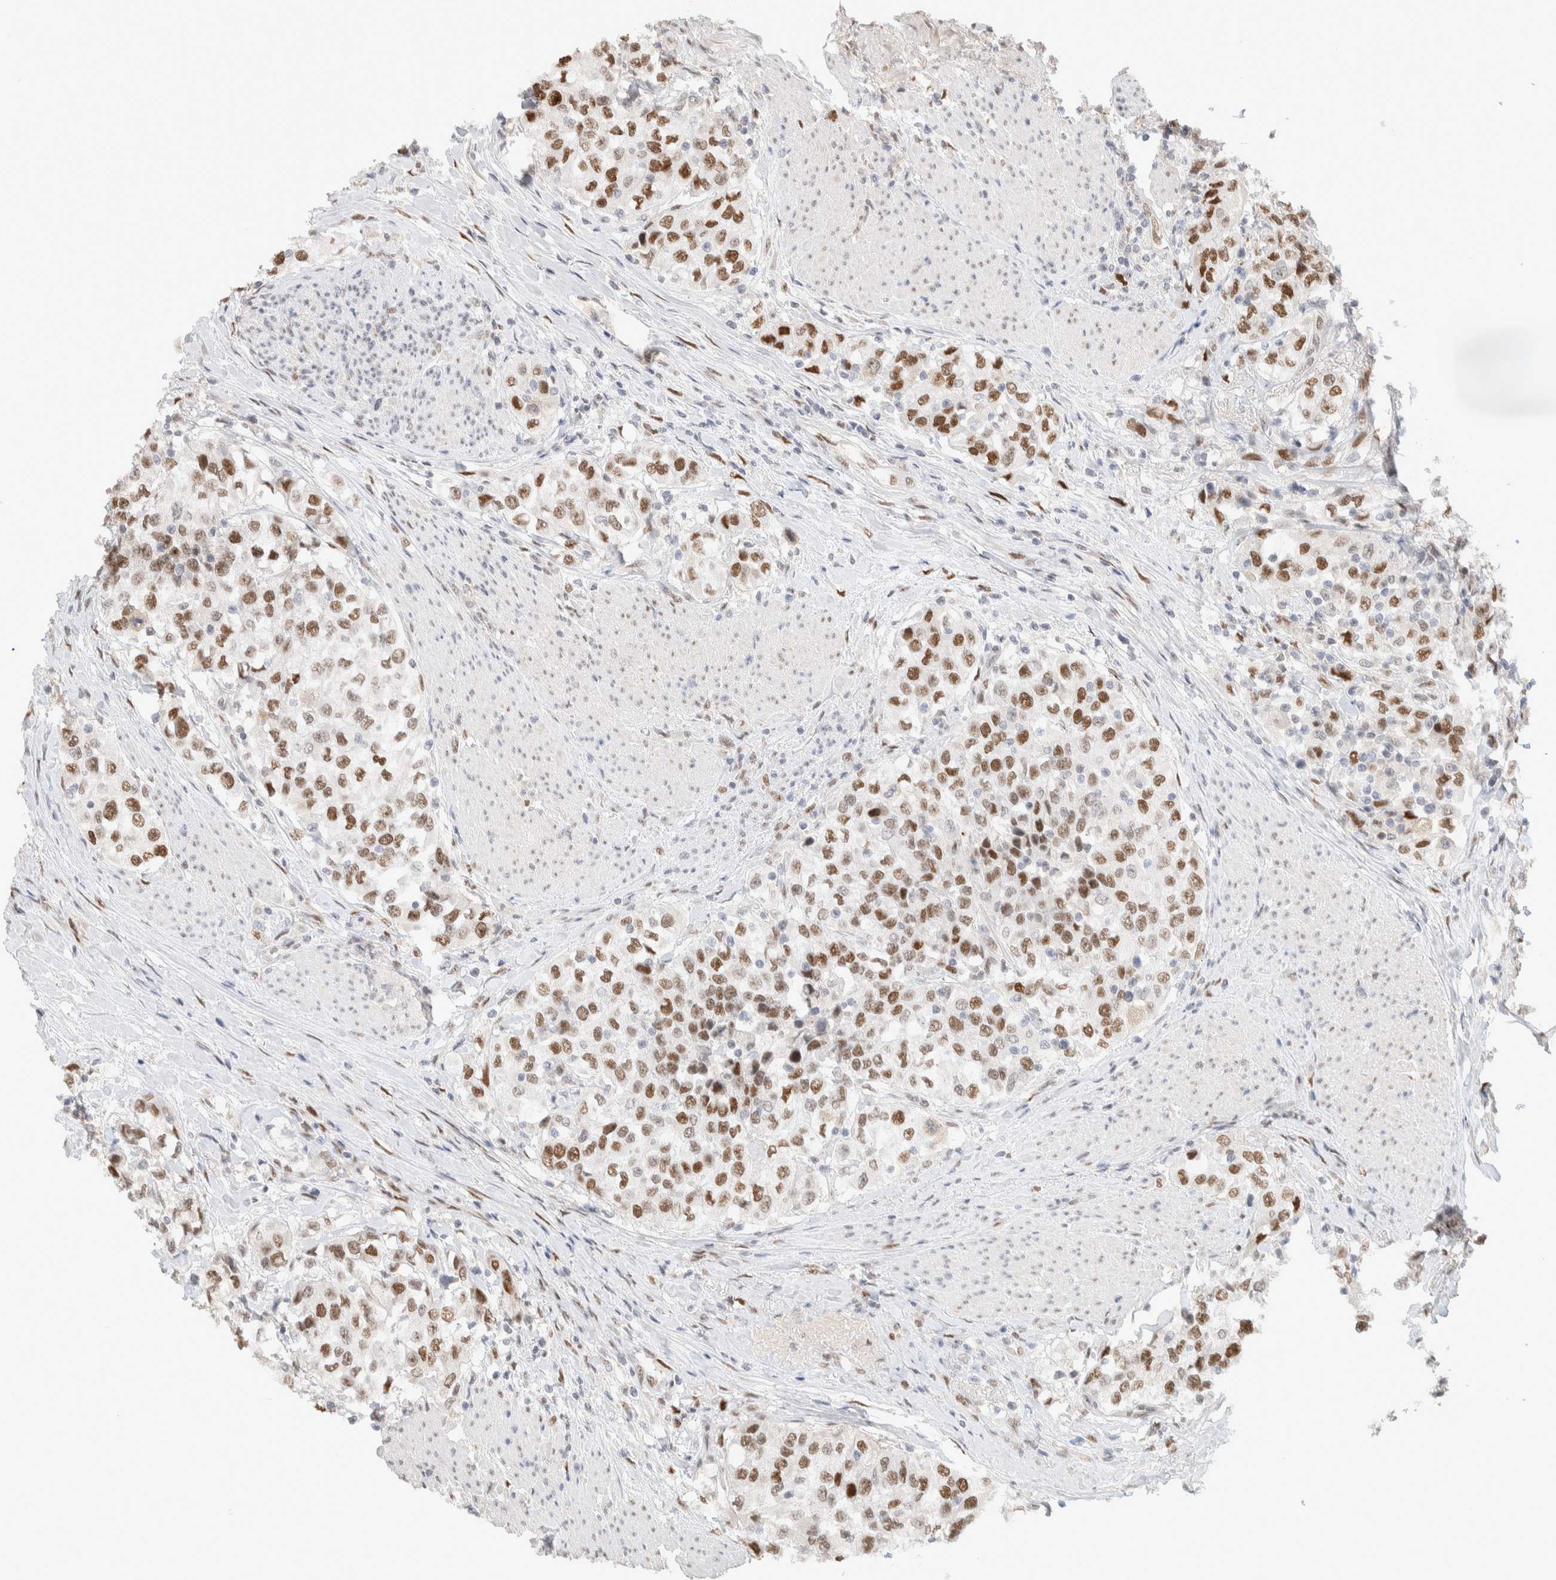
{"staining": {"intensity": "moderate", "quantity": ">75%", "location": "nuclear"}, "tissue": "urothelial cancer", "cell_type": "Tumor cells", "image_type": "cancer", "snomed": [{"axis": "morphology", "description": "Urothelial carcinoma, High grade"}, {"axis": "topography", "description": "Urinary bladder"}], "caption": "Urothelial carcinoma (high-grade) tissue demonstrates moderate nuclear staining in approximately >75% of tumor cells, visualized by immunohistochemistry. (DAB IHC with brightfield microscopy, high magnification).", "gene": "PUS7", "patient": {"sex": "female", "age": 80}}